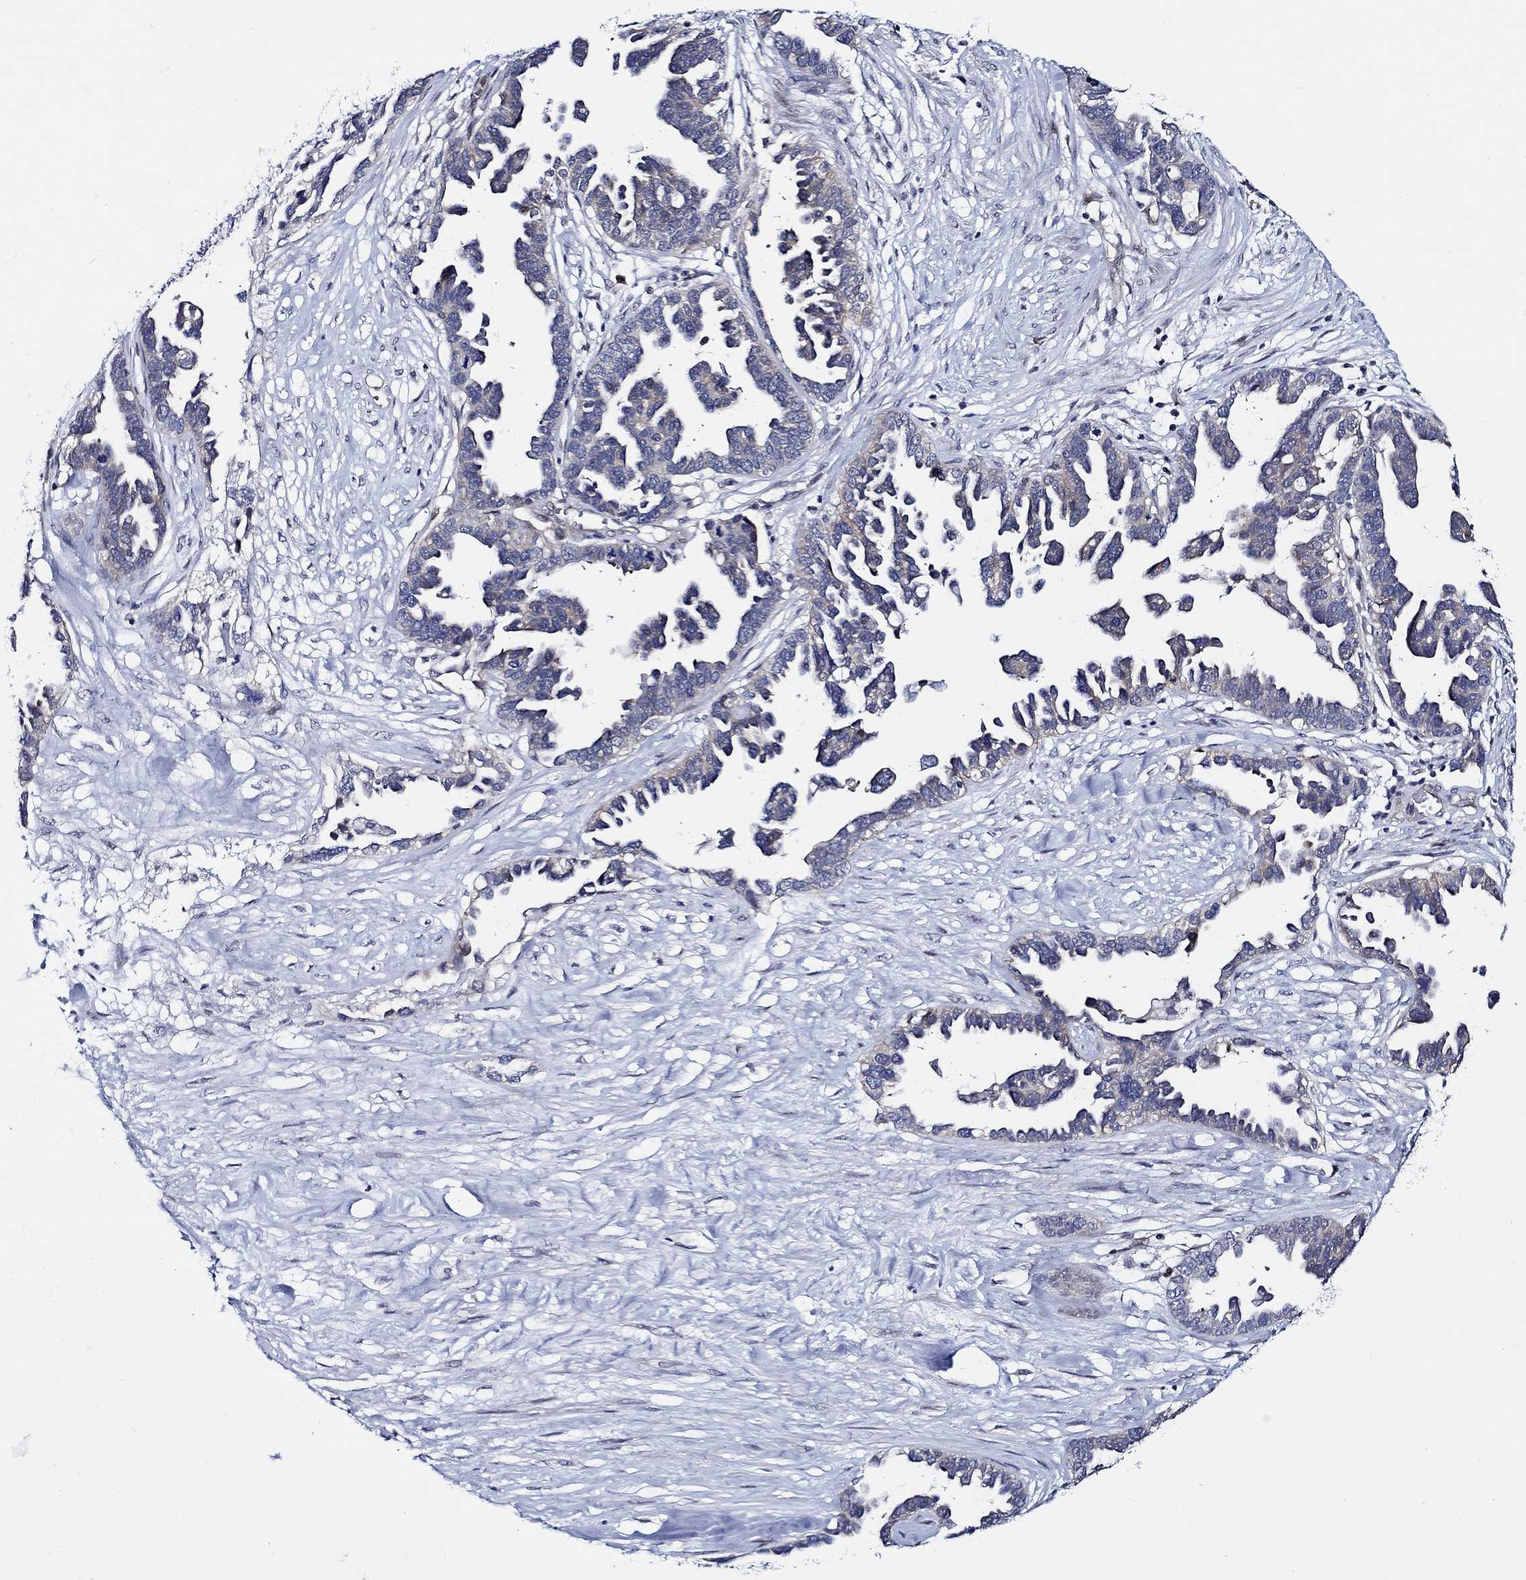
{"staining": {"intensity": "negative", "quantity": "none", "location": "none"}, "tissue": "ovarian cancer", "cell_type": "Tumor cells", "image_type": "cancer", "snomed": [{"axis": "morphology", "description": "Cystadenocarcinoma, serous, NOS"}, {"axis": "topography", "description": "Ovary"}], "caption": "A histopathology image of serous cystadenocarcinoma (ovarian) stained for a protein displays no brown staining in tumor cells.", "gene": "C8orf48", "patient": {"sex": "female", "age": 54}}